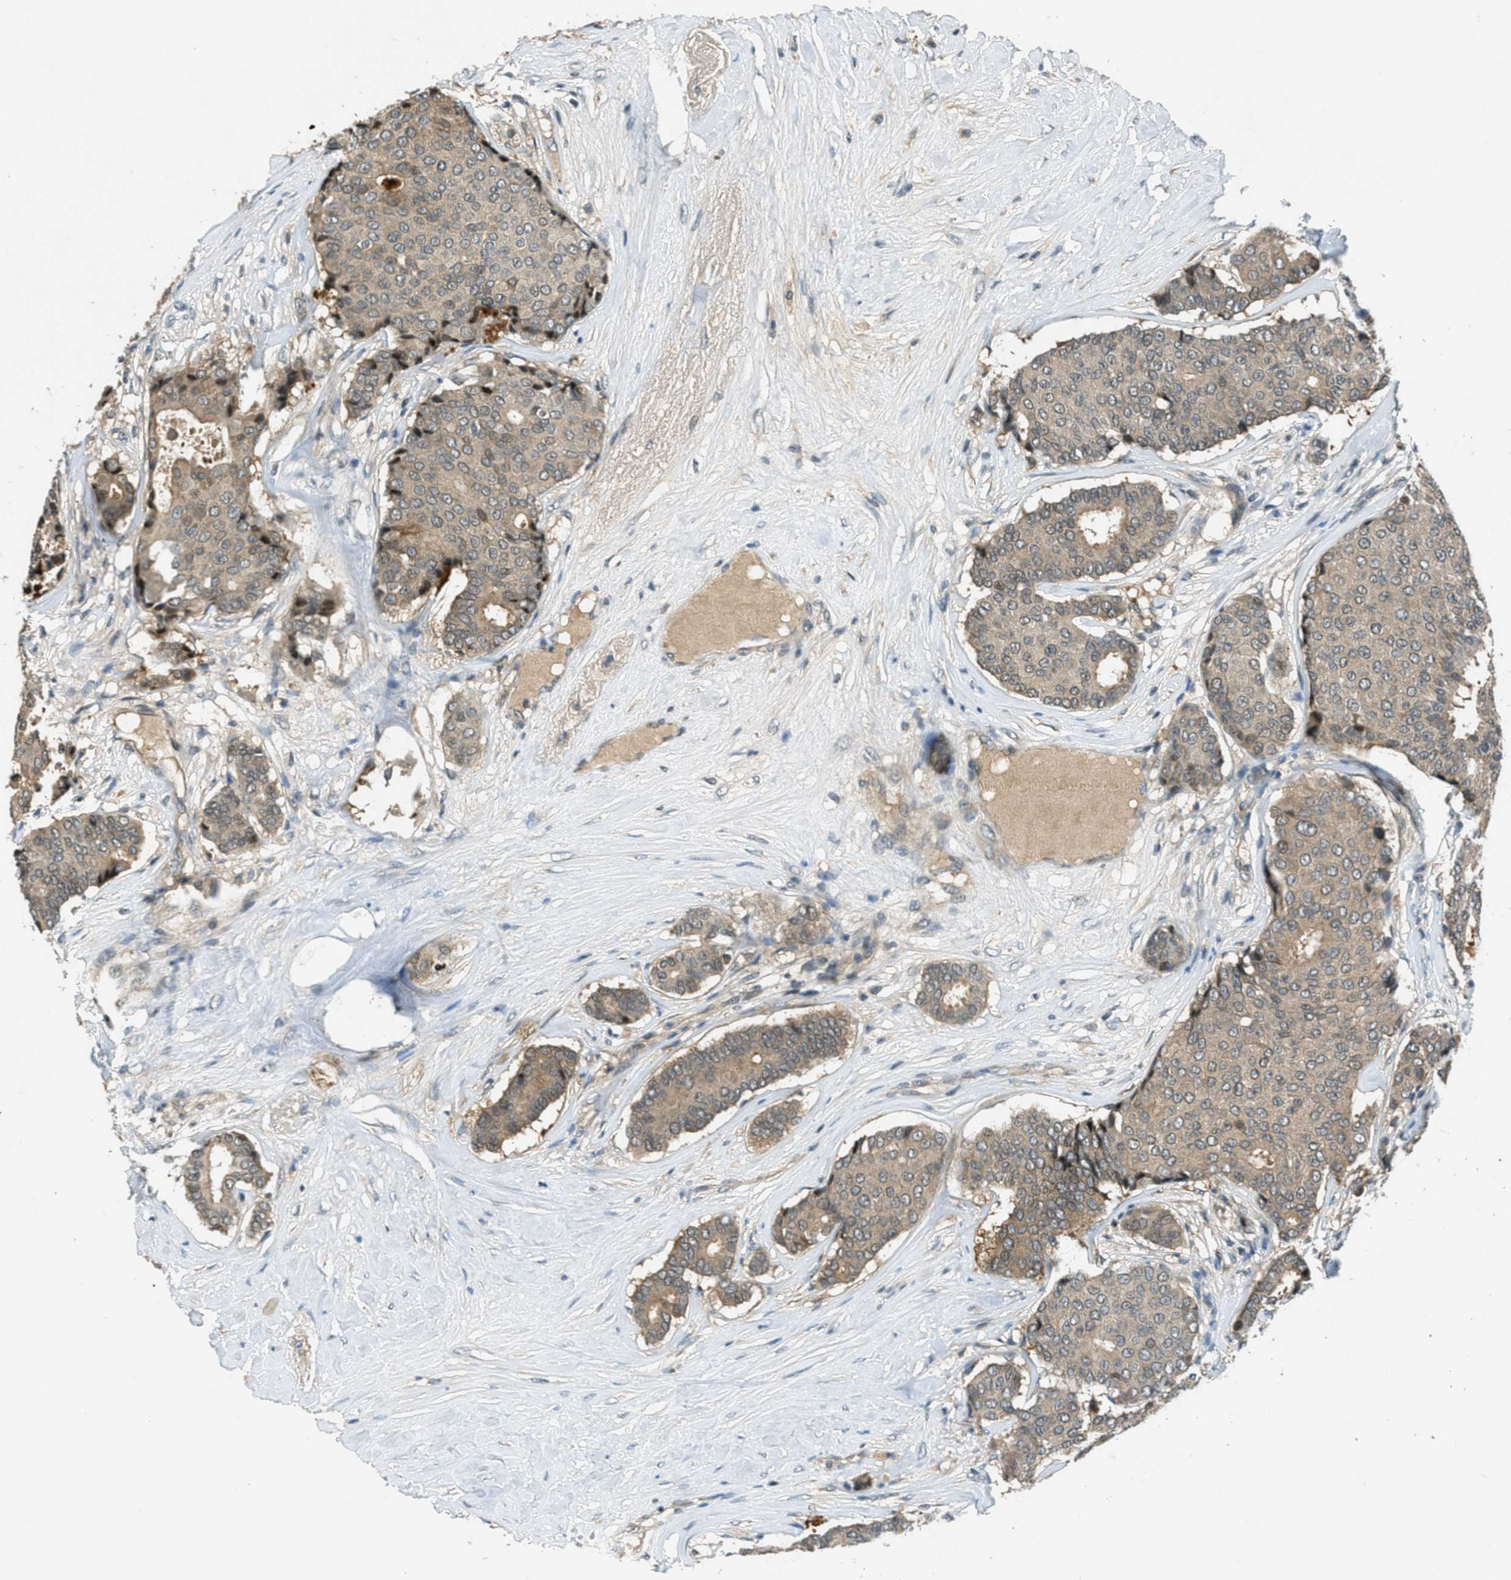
{"staining": {"intensity": "weak", "quantity": ">75%", "location": "cytoplasmic/membranous"}, "tissue": "breast cancer", "cell_type": "Tumor cells", "image_type": "cancer", "snomed": [{"axis": "morphology", "description": "Duct carcinoma"}, {"axis": "topography", "description": "Breast"}], "caption": "Immunohistochemistry (IHC) staining of breast cancer (intraductal carcinoma), which shows low levels of weak cytoplasmic/membranous expression in about >75% of tumor cells indicating weak cytoplasmic/membranous protein expression. The staining was performed using DAB (3,3'-diaminobenzidine) (brown) for protein detection and nuclei were counterstained in hematoxylin (blue).", "gene": "DUSP6", "patient": {"sex": "female", "age": 75}}